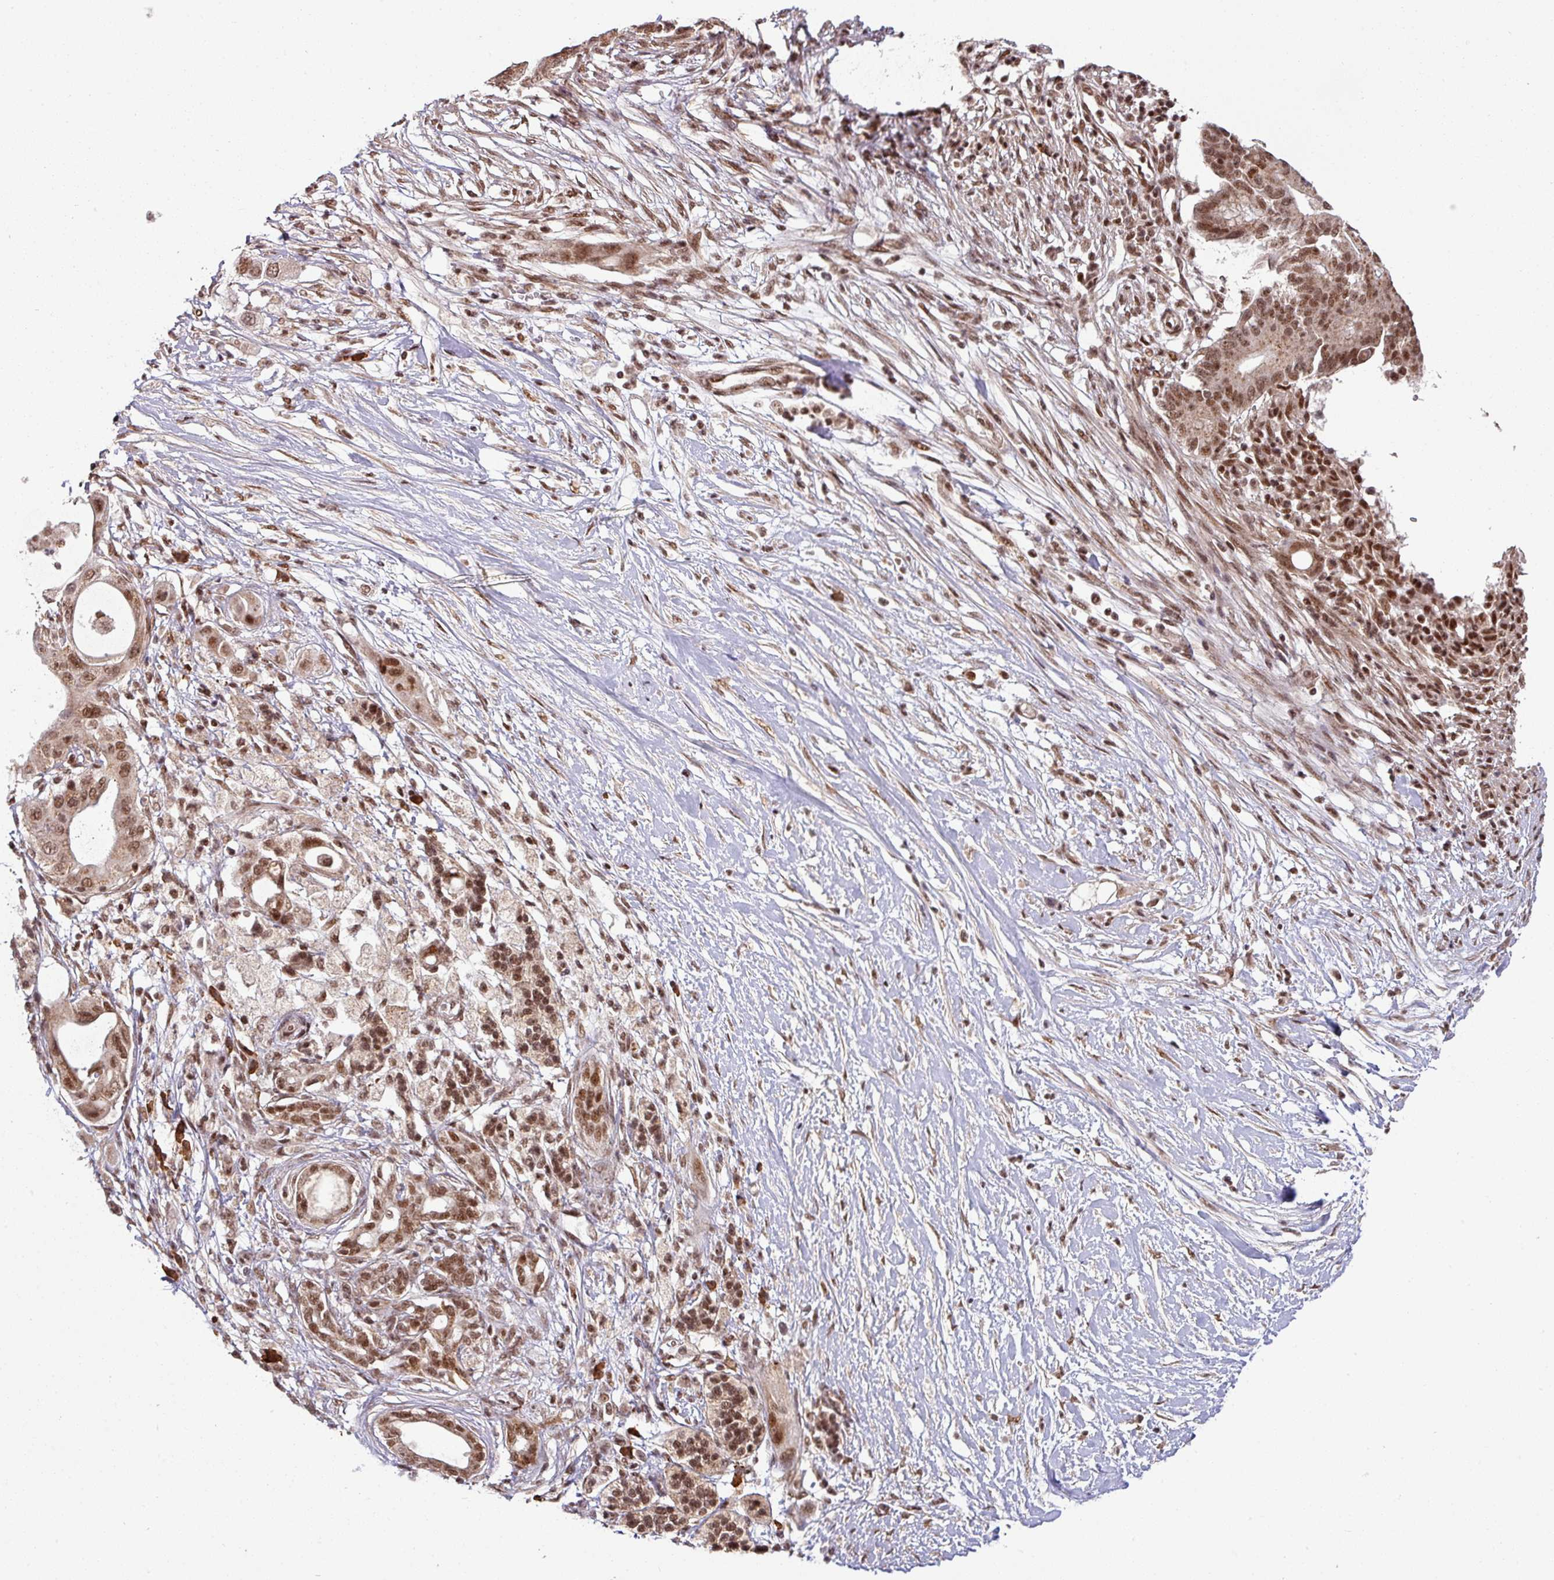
{"staining": {"intensity": "strong", "quantity": ">75%", "location": "cytoplasmic/membranous,nuclear"}, "tissue": "pancreatic cancer", "cell_type": "Tumor cells", "image_type": "cancer", "snomed": [{"axis": "morphology", "description": "Adenocarcinoma, NOS"}, {"axis": "topography", "description": "Pancreas"}], "caption": "Brown immunohistochemical staining in pancreatic cancer (adenocarcinoma) displays strong cytoplasmic/membranous and nuclear positivity in approximately >75% of tumor cells. Using DAB (3,3'-diaminobenzidine) (brown) and hematoxylin (blue) stains, captured at high magnification using brightfield microscopy.", "gene": "PHF23", "patient": {"sex": "male", "age": 68}}